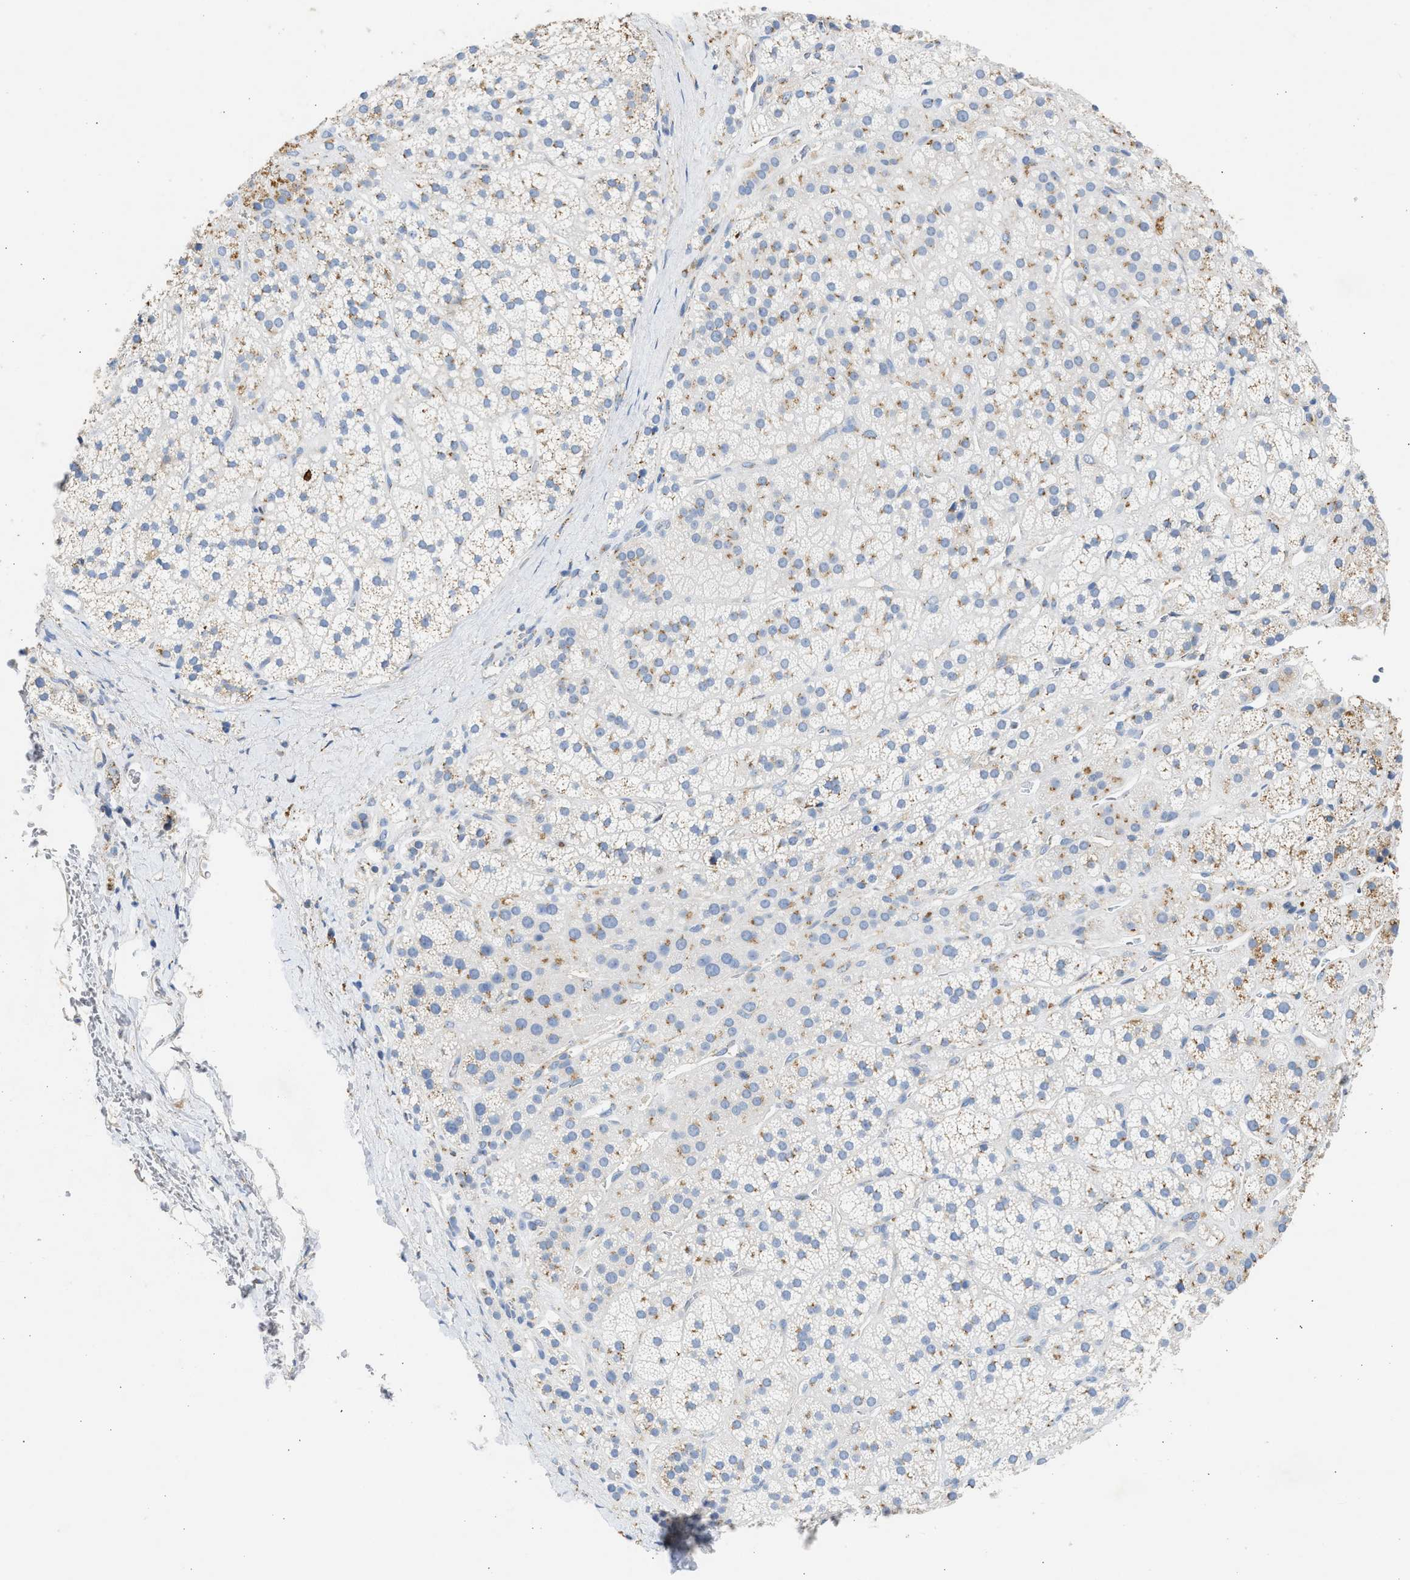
{"staining": {"intensity": "moderate", "quantity": "<25%", "location": "cytoplasmic/membranous"}, "tissue": "adrenal gland", "cell_type": "Glandular cells", "image_type": "normal", "snomed": [{"axis": "morphology", "description": "Normal tissue, NOS"}, {"axis": "topography", "description": "Adrenal gland"}], "caption": "A high-resolution image shows immunohistochemistry staining of benign adrenal gland, which exhibits moderate cytoplasmic/membranous staining in about <25% of glandular cells.", "gene": "IPO8", "patient": {"sex": "male", "age": 56}}